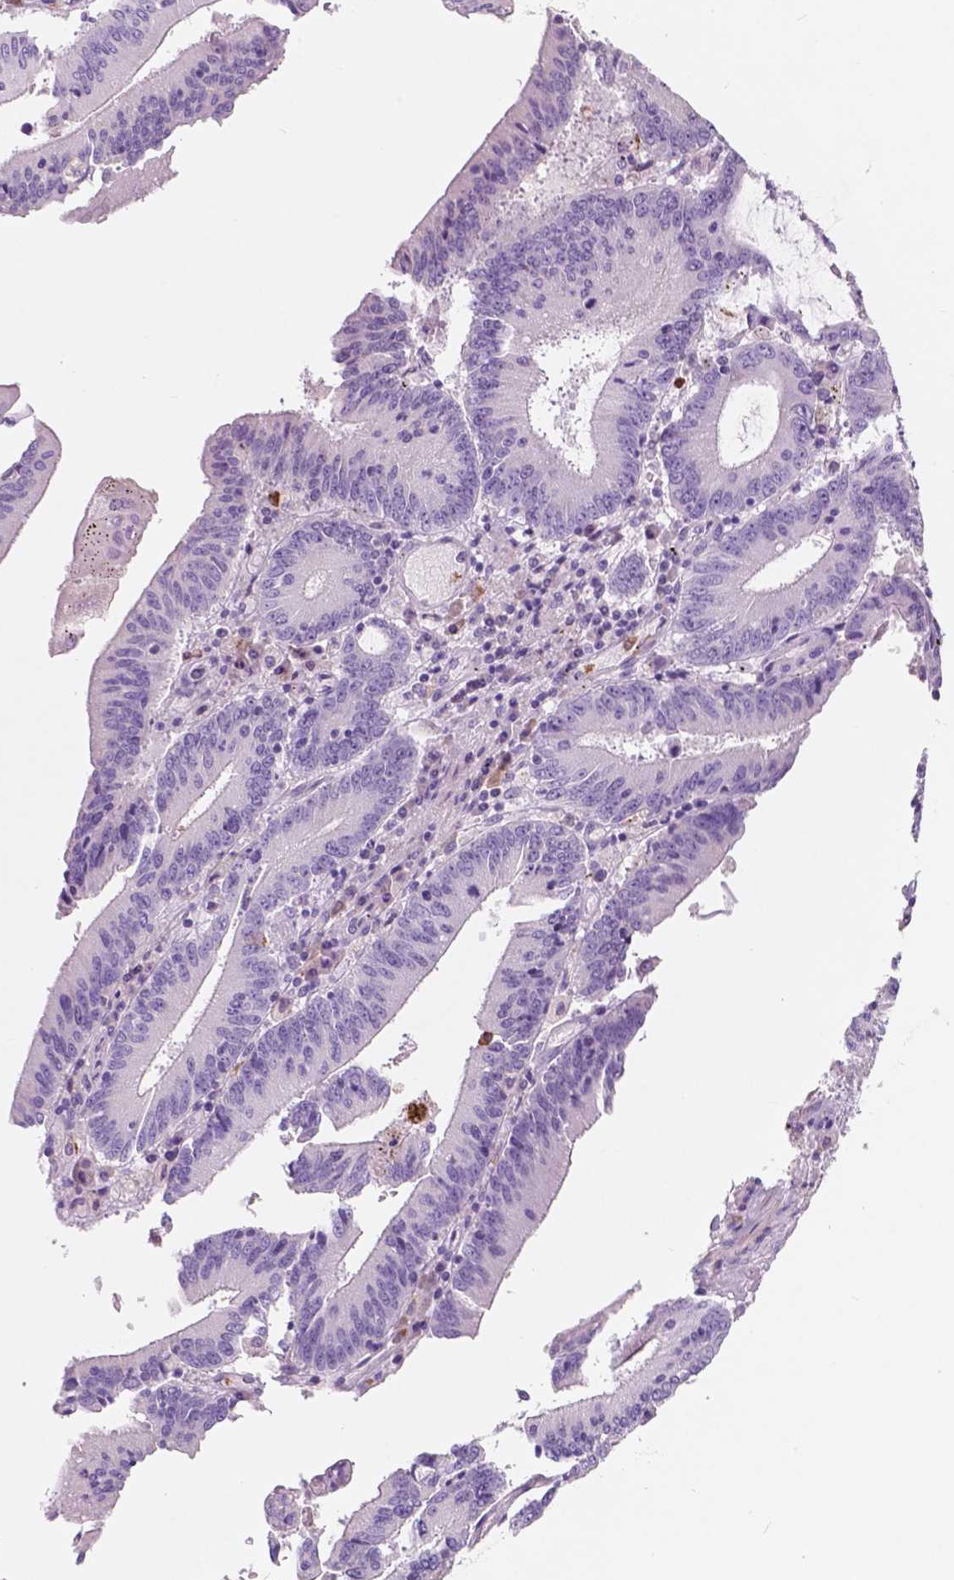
{"staining": {"intensity": "negative", "quantity": "none", "location": "none"}, "tissue": "stomach cancer", "cell_type": "Tumor cells", "image_type": "cancer", "snomed": [{"axis": "morphology", "description": "Adenocarcinoma, NOS"}, {"axis": "topography", "description": "Stomach, upper"}], "caption": "There is no significant staining in tumor cells of stomach cancer.", "gene": "CUZD1", "patient": {"sex": "male", "age": 68}}